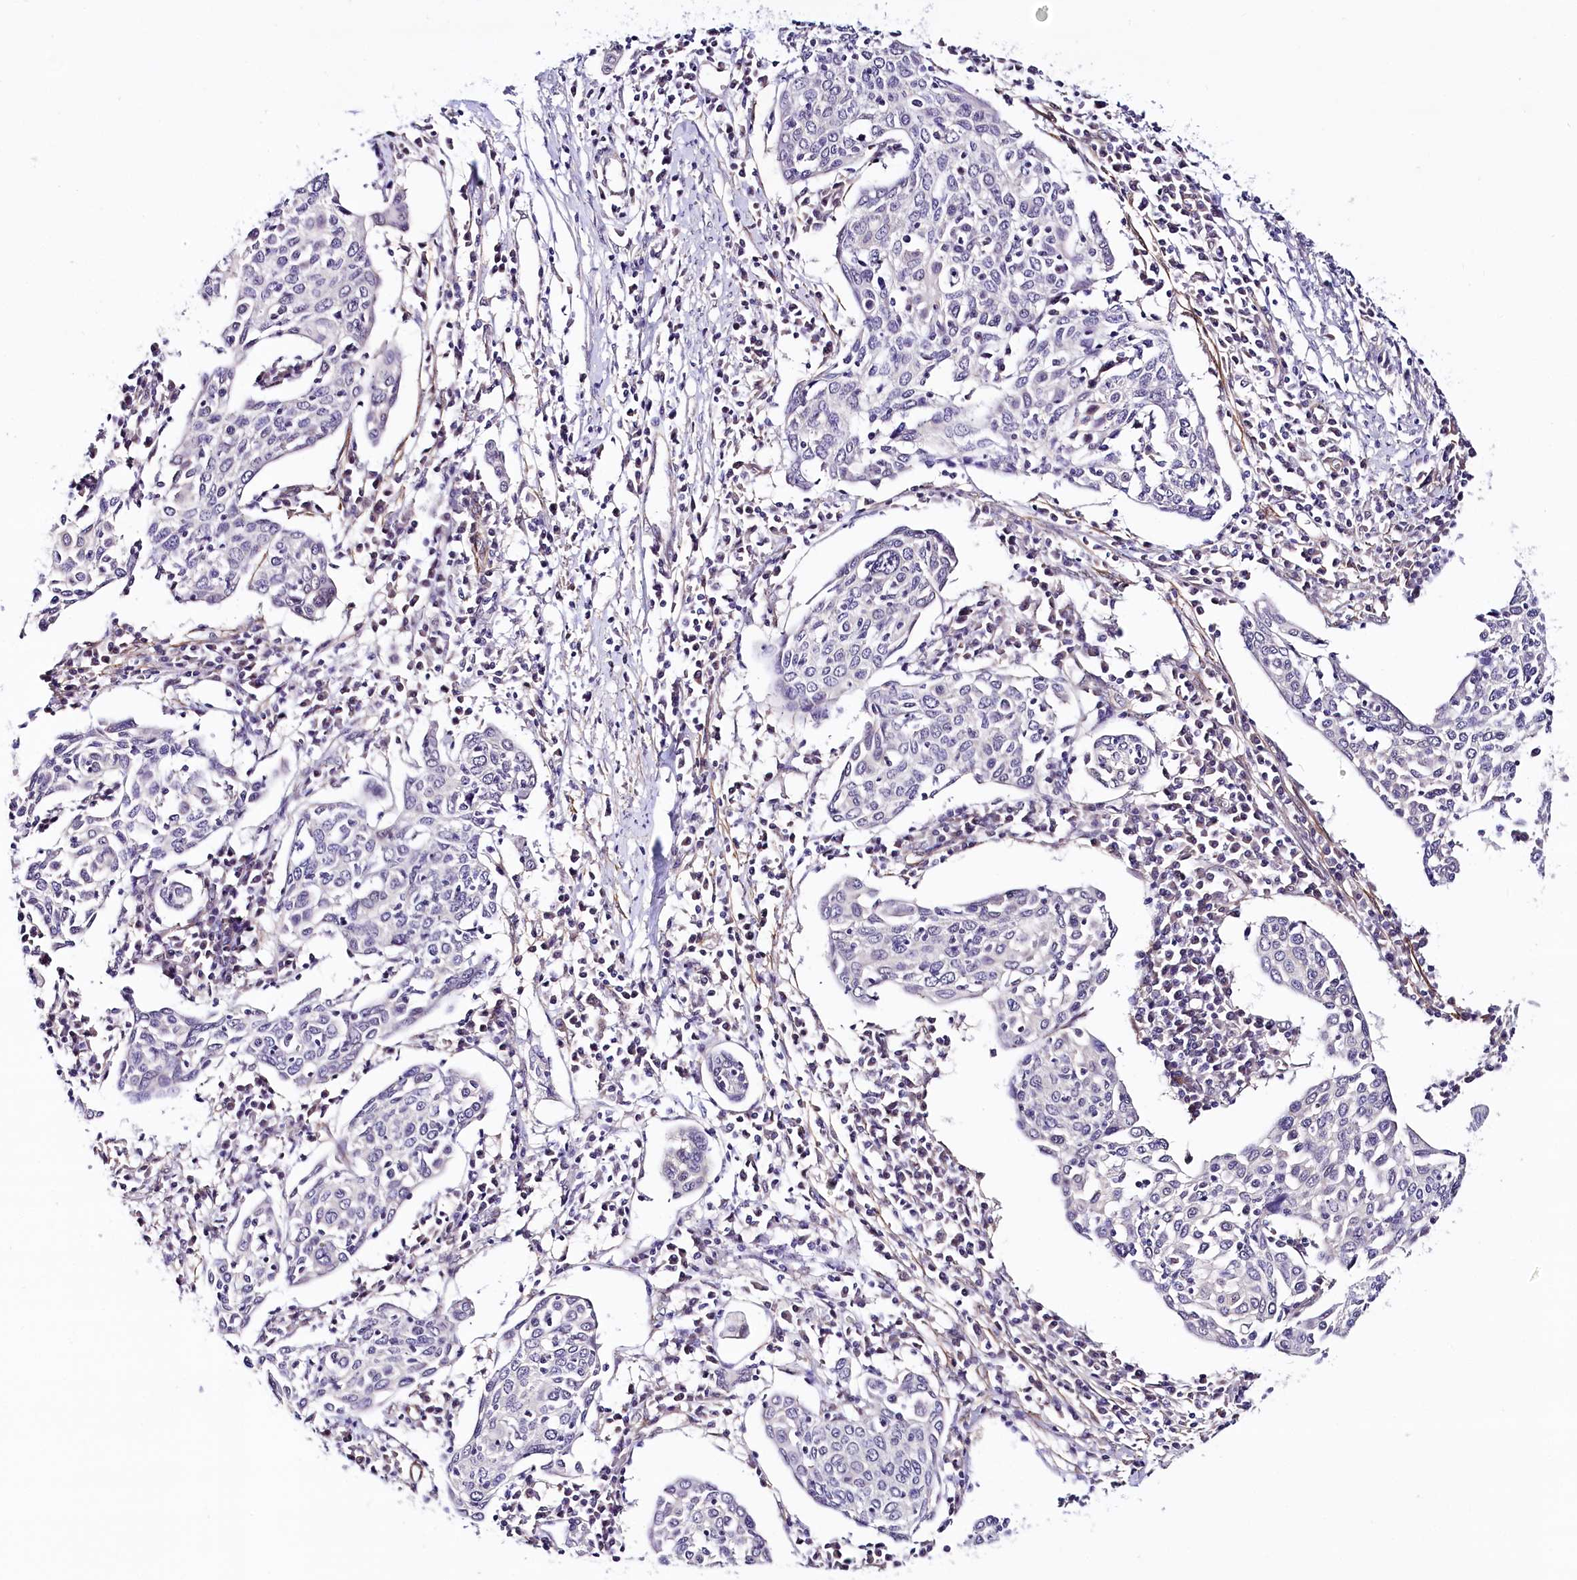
{"staining": {"intensity": "negative", "quantity": "none", "location": "none"}, "tissue": "cervical cancer", "cell_type": "Tumor cells", "image_type": "cancer", "snomed": [{"axis": "morphology", "description": "Squamous cell carcinoma, NOS"}, {"axis": "topography", "description": "Cervix"}], "caption": "DAB immunohistochemical staining of human cervical cancer shows no significant staining in tumor cells. (DAB IHC, high magnification).", "gene": "PPP2R5B", "patient": {"sex": "female", "age": 40}}